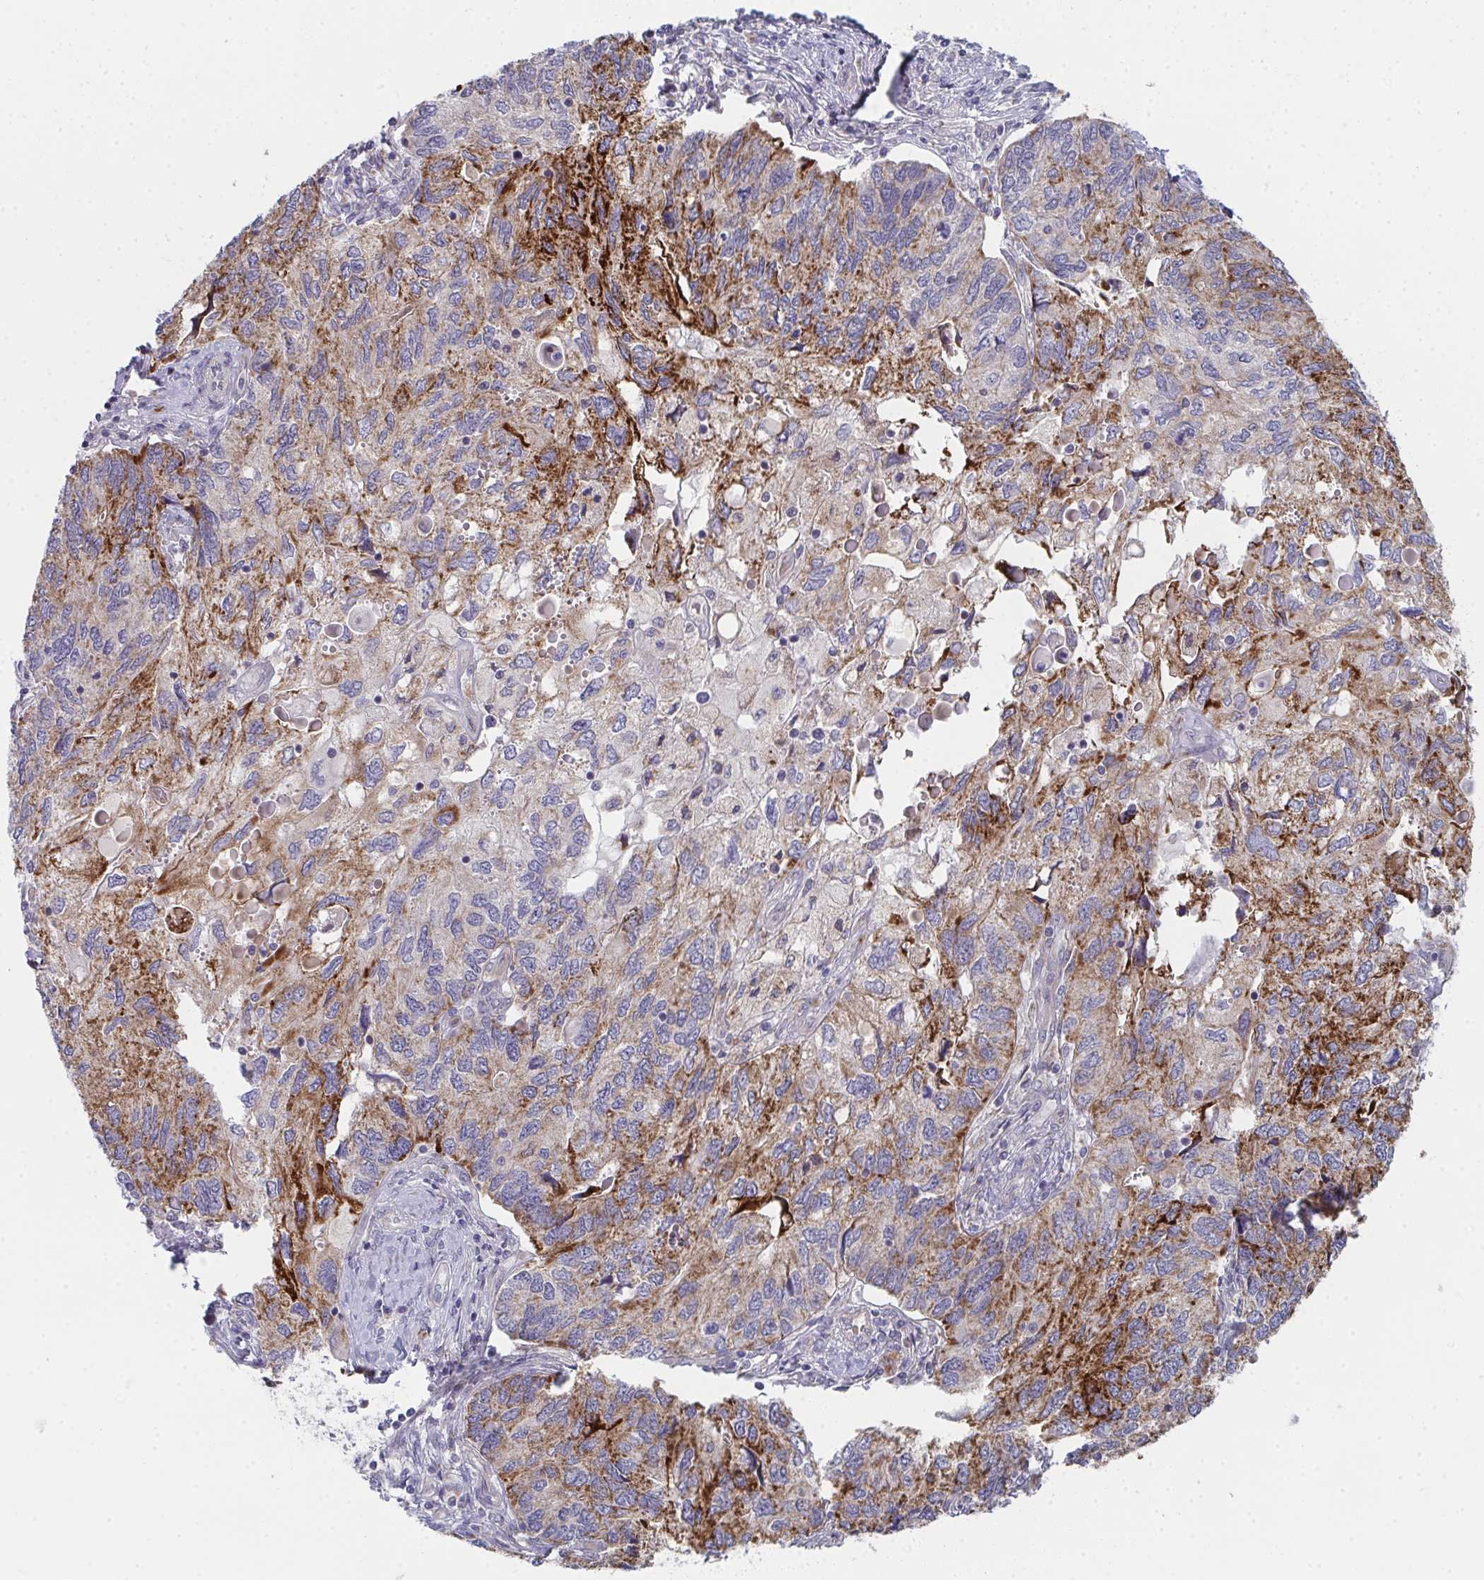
{"staining": {"intensity": "strong", "quantity": "25%-75%", "location": "cytoplasmic/membranous"}, "tissue": "endometrial cancer", "cell_type": "Tumor cells", "image_type": "cancer", "snomed": [{"axis": "morphology", "description": "Carcinoma, NOS"}, {"axis": "topography", "description": "Uterus"}], "caption": "This is a histology image of immunohistochemistry (IHC) staining of carcinoma (endometrial), which shows strong expression in the cytoplasmic/membranous of tumor cells.", "gene": "VWDE", "patient": {"sex": "female", "age": 76}}